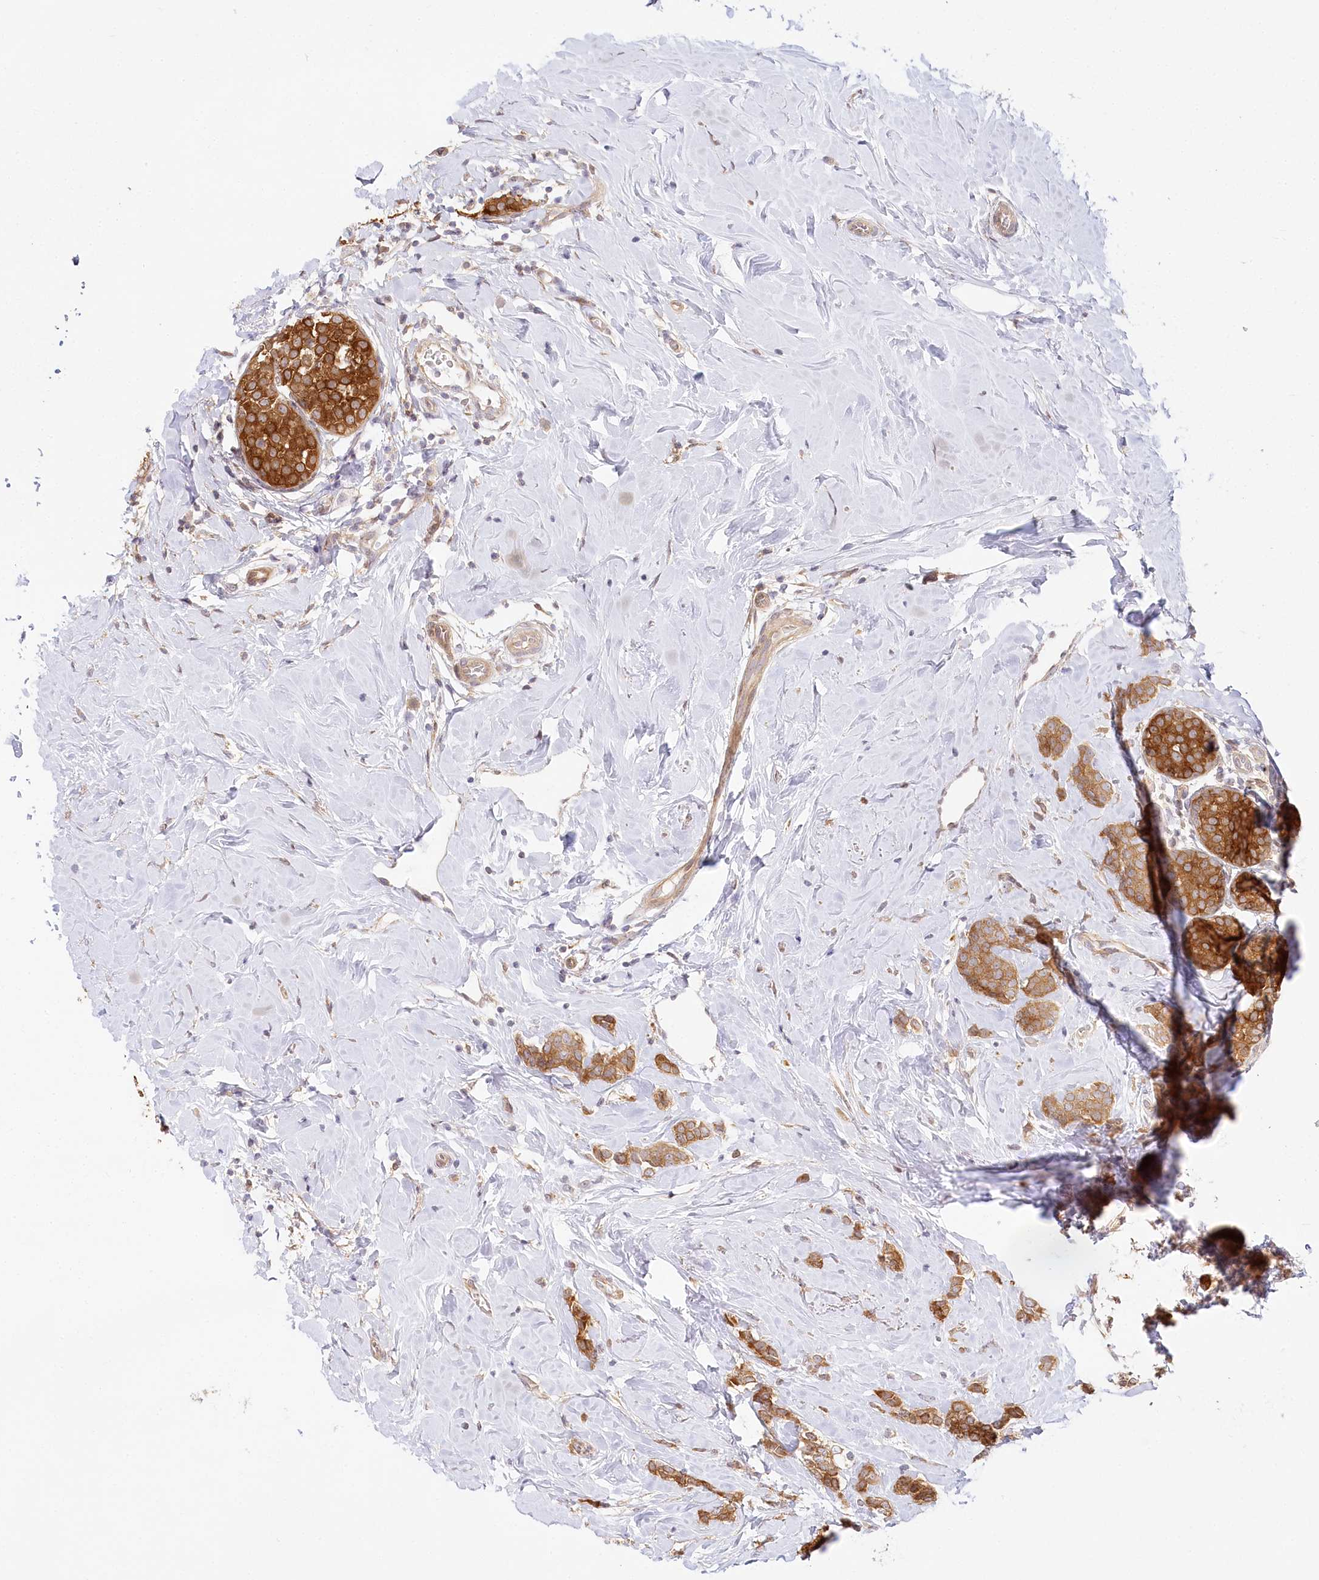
{"staining": {"intensity": "moderate", "quantity": ">75%", "location": "cytoplasmic/membranous"}, "tissue": "breast cancer", "cell_type": "Tumor cells", "image_type": "cancer", "snomed": [{"axis": "morphology", "description": "Lobular carcinoma, in situ"}, {"axis": "morphology", "description": "Lobular carcinoma"}, {"axis": "topography", "description": "Breast"}], "caption": "The photomicrograph displays staining of lobular carcinoma (breast), revealing moderate cytoplasmic/membranous protein positivity (brown color) within tumor cells.", "gene": "INPP4B", "patient": {"sex": "female", "age": 41}}